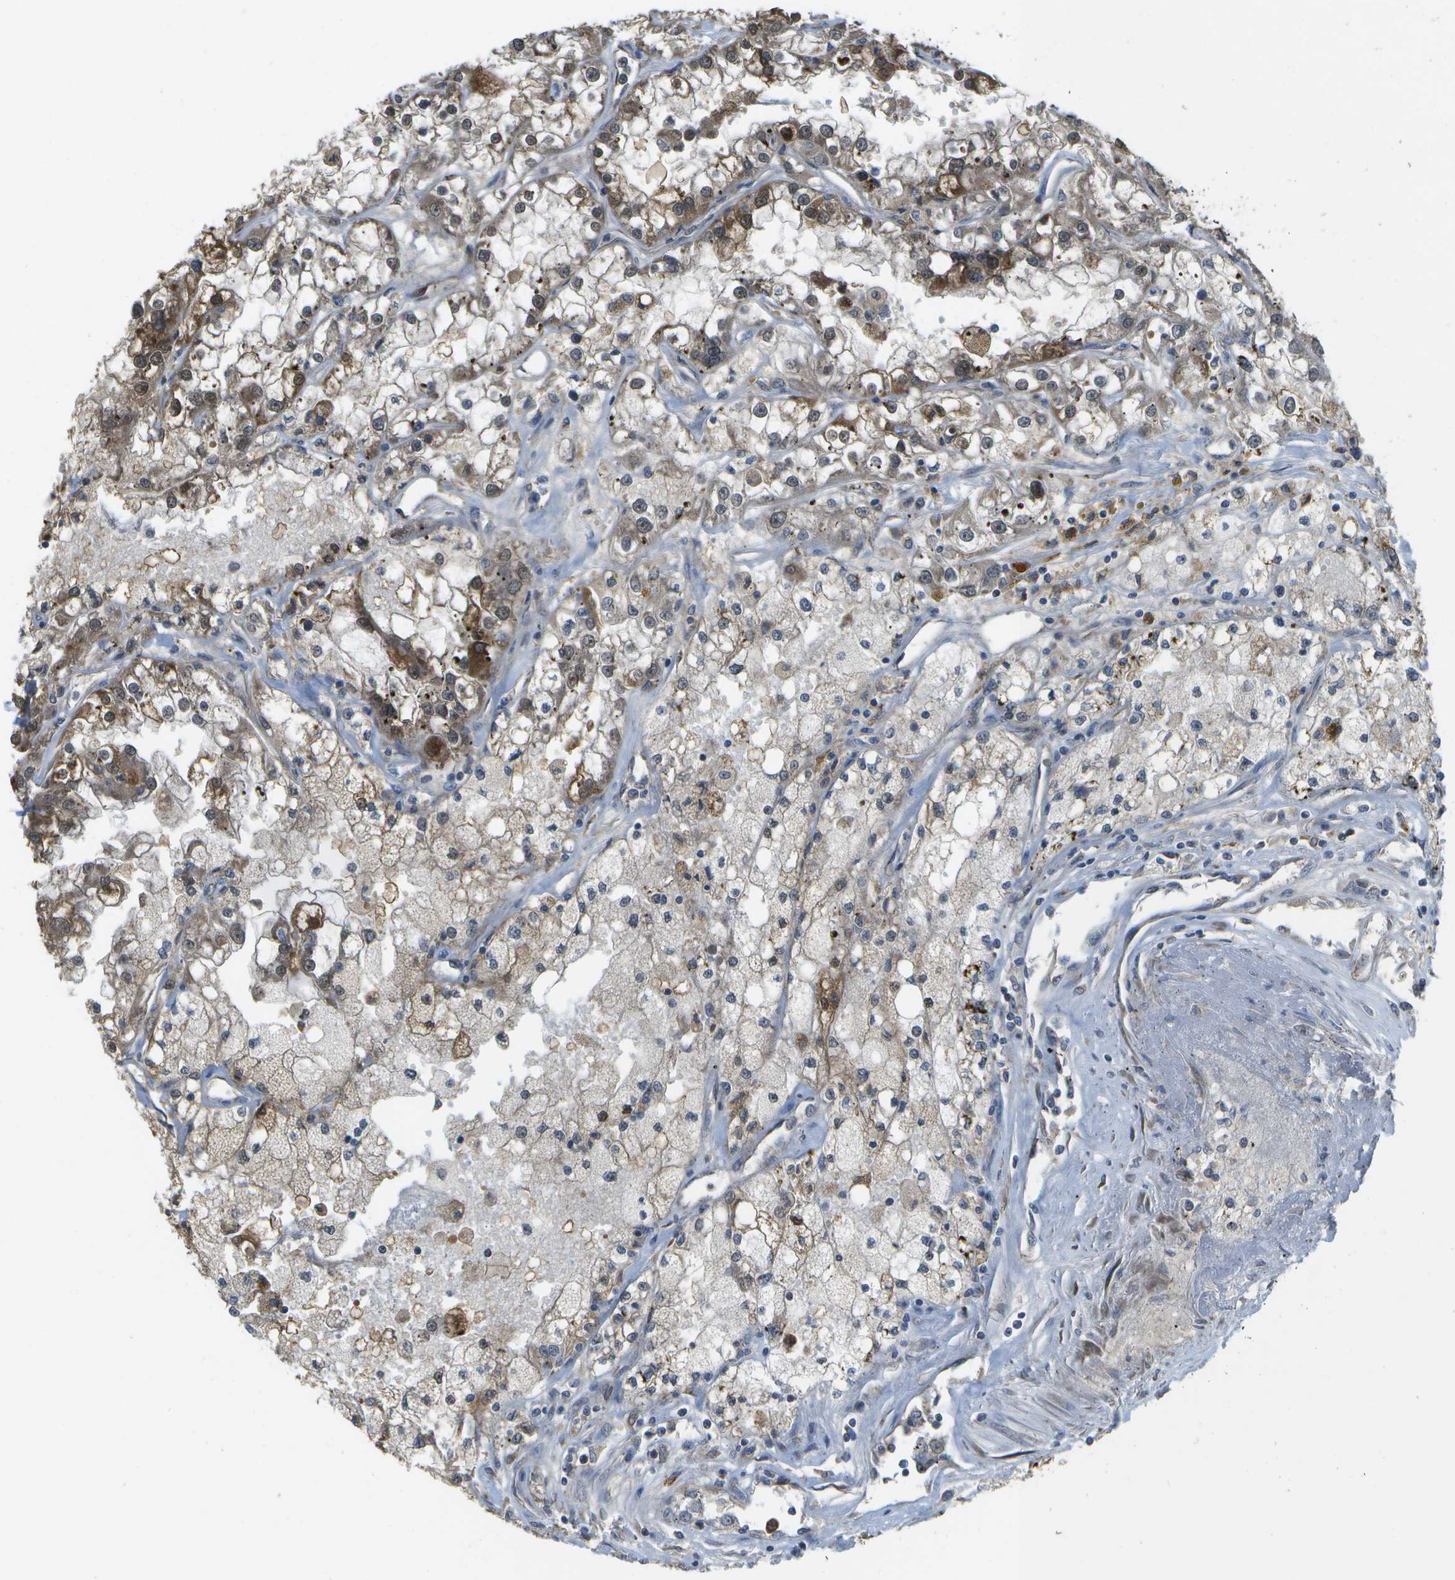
{"staining": {"intensity": "weak", "quantity": ">75%", "location": "cytoplasmic/membranous"}, "tissue": "renal cancer", "cell_type": "Tumor cells", "image_type": "cancer", "snomed": [{"axis": "morphology", "description": "Adenocarcinoma, NOS"}, {"axis": "topography", "description": "Kidney"}], "caption": "Renal adenocarcinoma stained with a brown dye shows weak cytoplasmic/membranous positive positivity in about >75% of tumor cells.", "gene": "HADHA", "patient": {"sex": "female", "age": 52}}